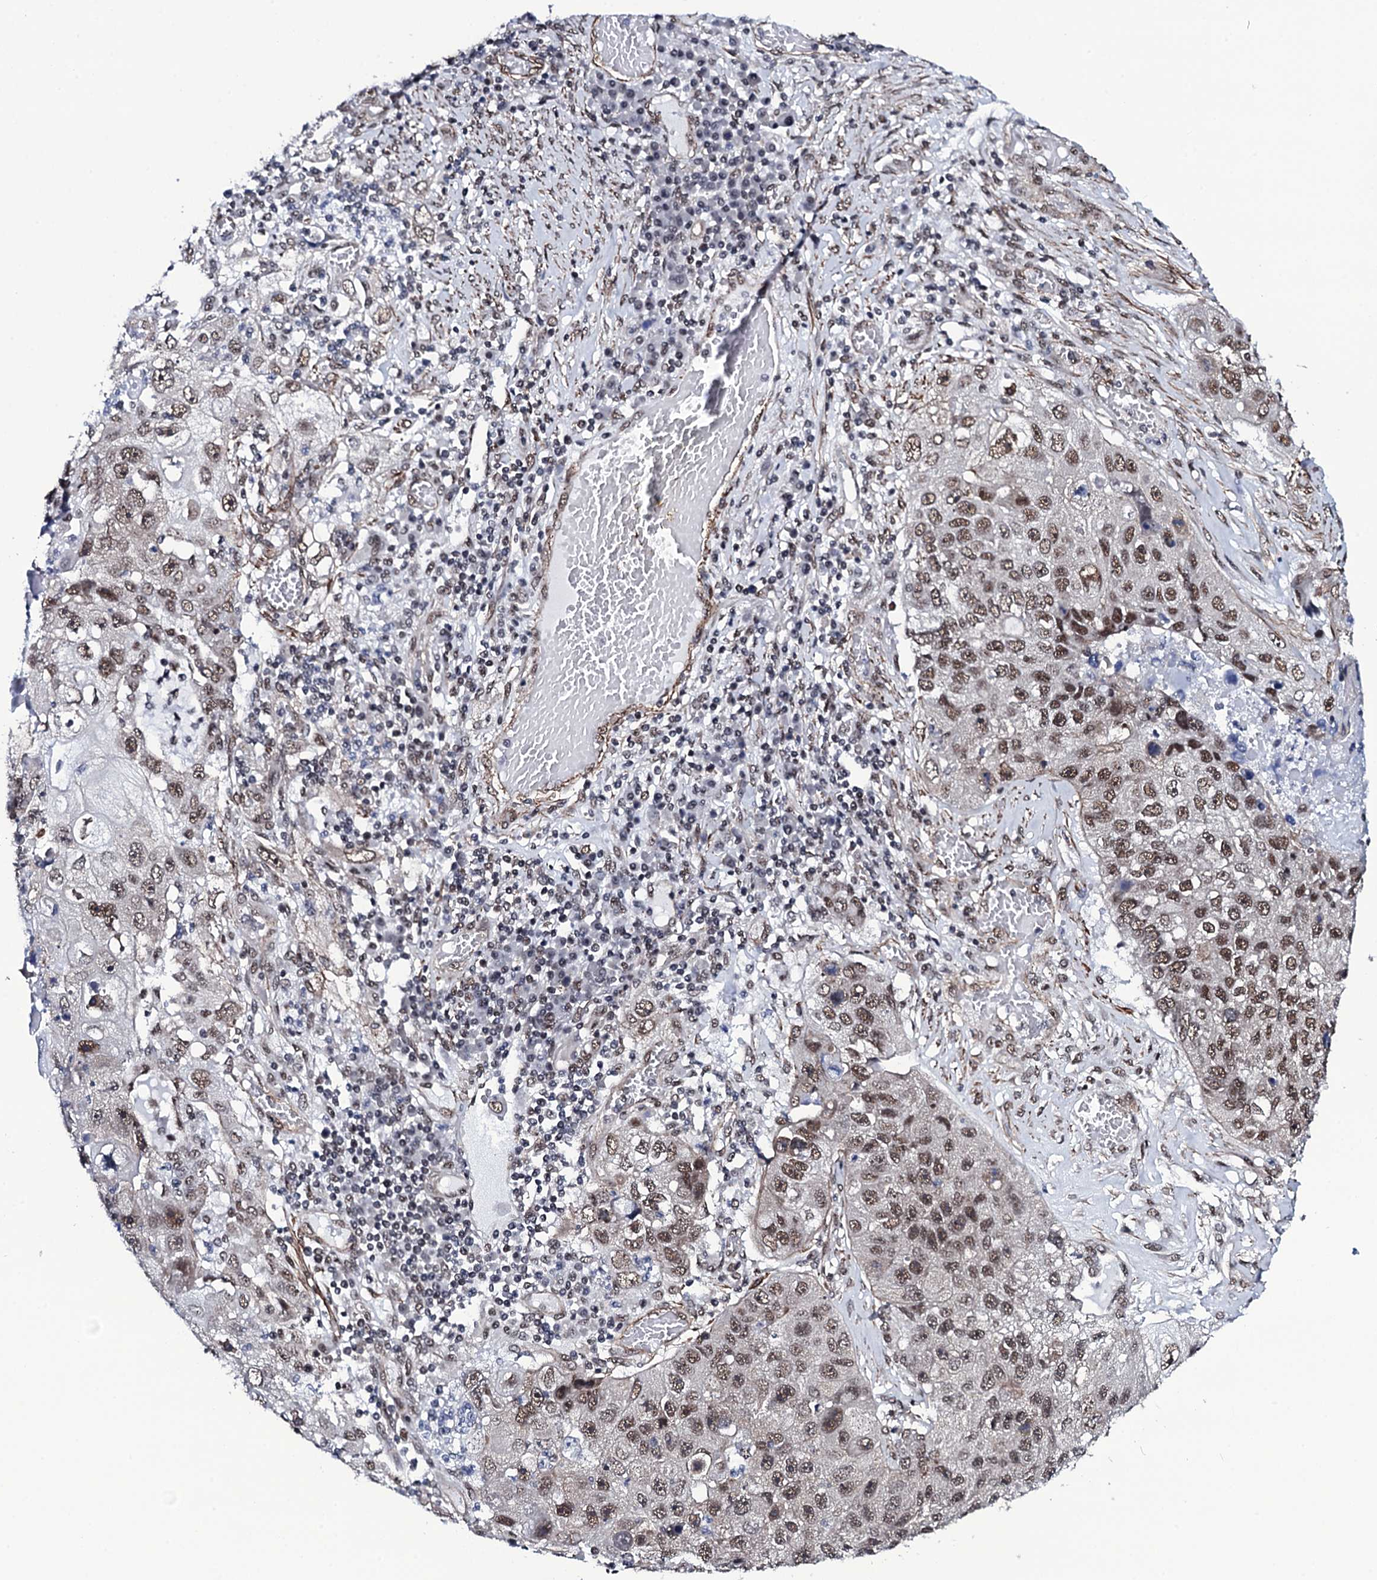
{"staining": {"intensity": "moderate", "quantity": ">75%", "location": "nuclear"}, "tissue": "lung cancer", "cell_type": "Tumor cells", "image_type": "cancer", "snomed": [{"axis": "morphology", "description": "Squamous cell carcinoma, NOS"}, {"axis": "topography", "description": "Lung"}], "caption": "Immunohistochemical staining of lung cancer displays moderate nuclear protein staining in about >75% of tumor cells.", "gene": "CWC15", "patient": {"sex": "male", "age": 61}}